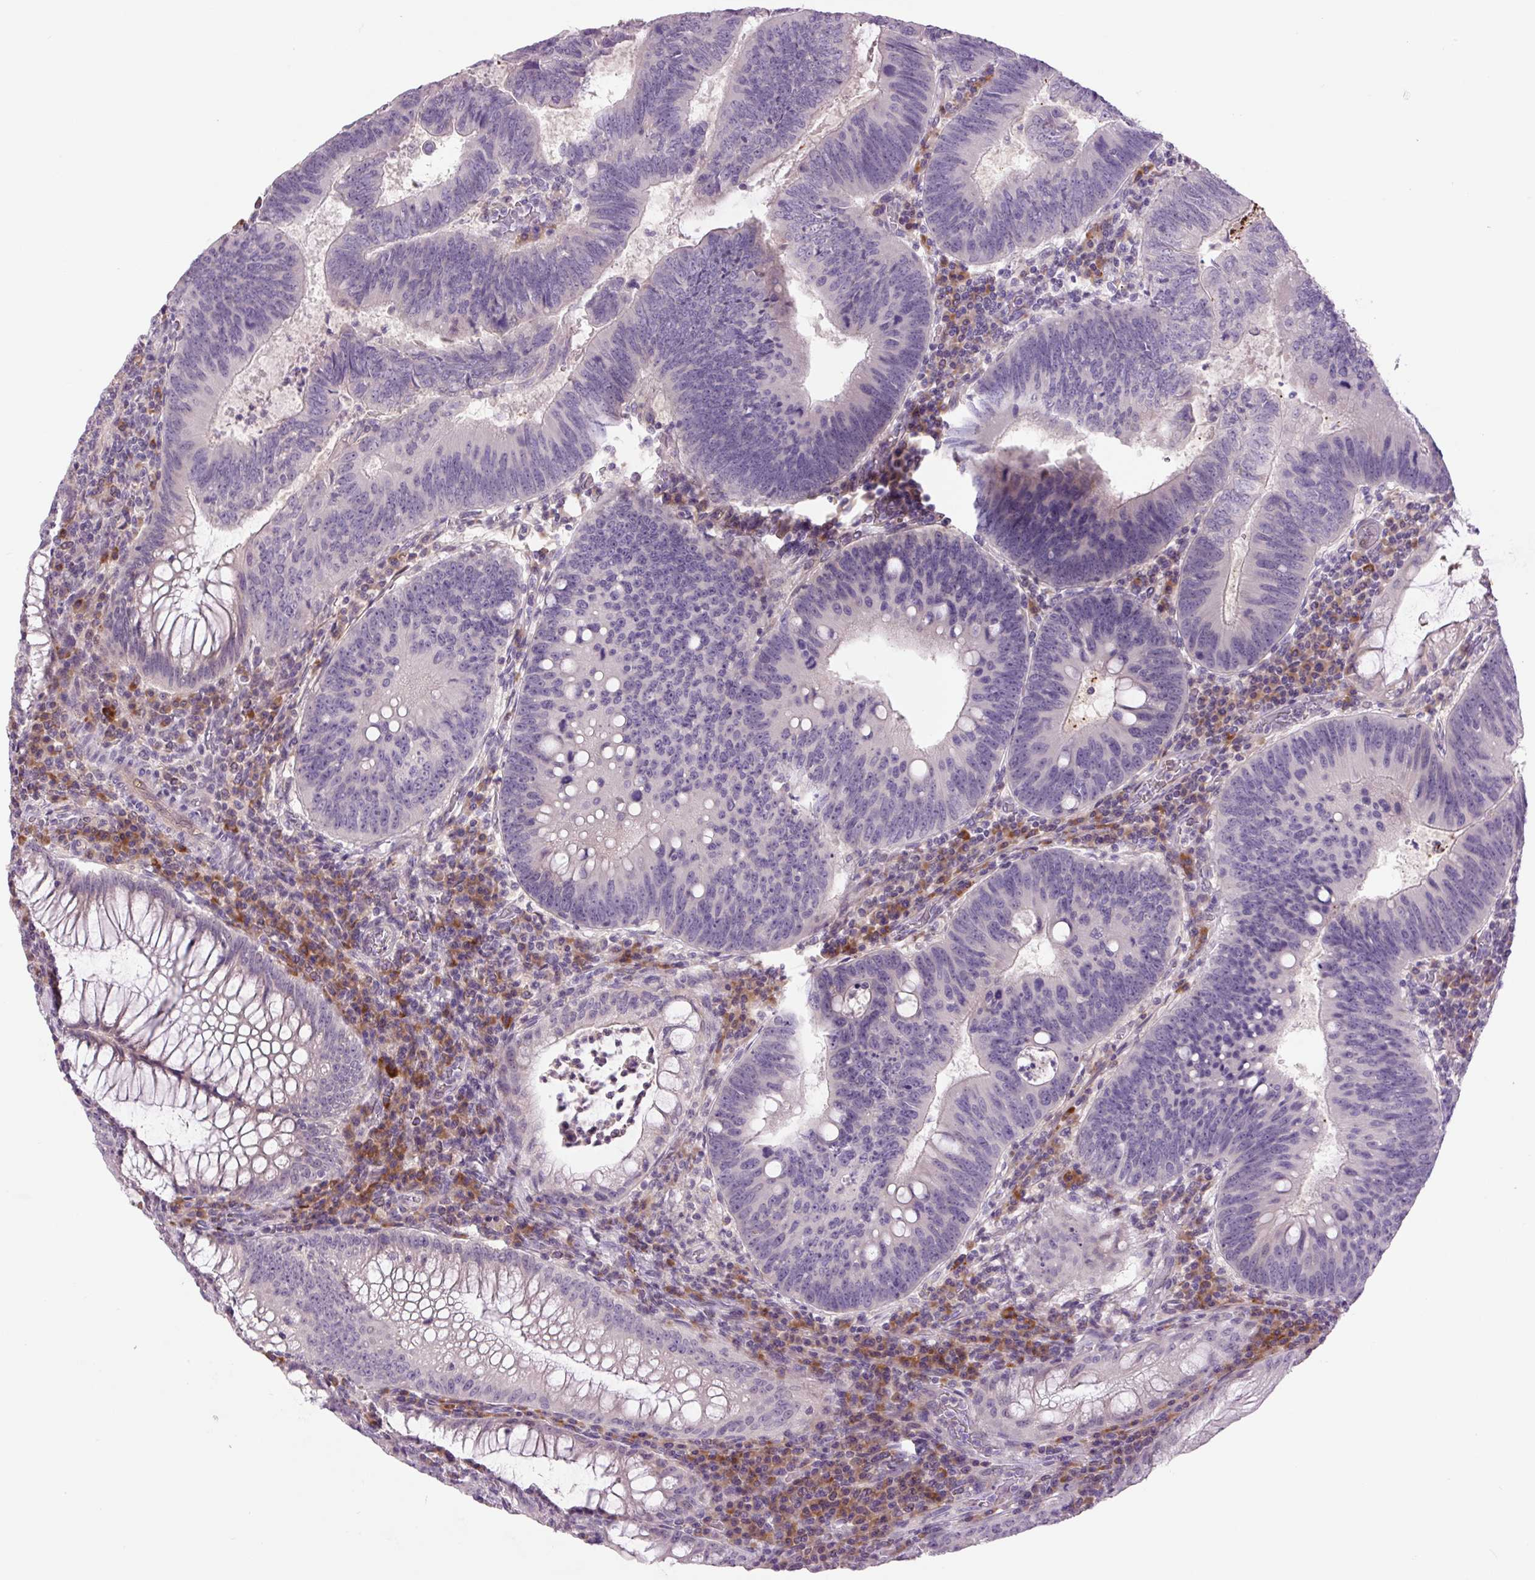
{"staining": {"intensity": "negative", "quantity": "none", "location": "none"}, "tissue": "colorectal cancer", "cell_type": "Tumor cells", "image_type": "cancer", "snomed": [{"axis": "morphology", "description": "Adenocarcinoma, NOS"}, {"axis": "topography", "description": "Colon"}], "caption": "High magnification brightfield microscopy of colorectal cancer stained with DAB (brown) and counterstained with hematoxylin (blue): tumor cells show no significant positivity.", "gene": "TMEM100", "patient": {"sex": "male", "age": 67}}